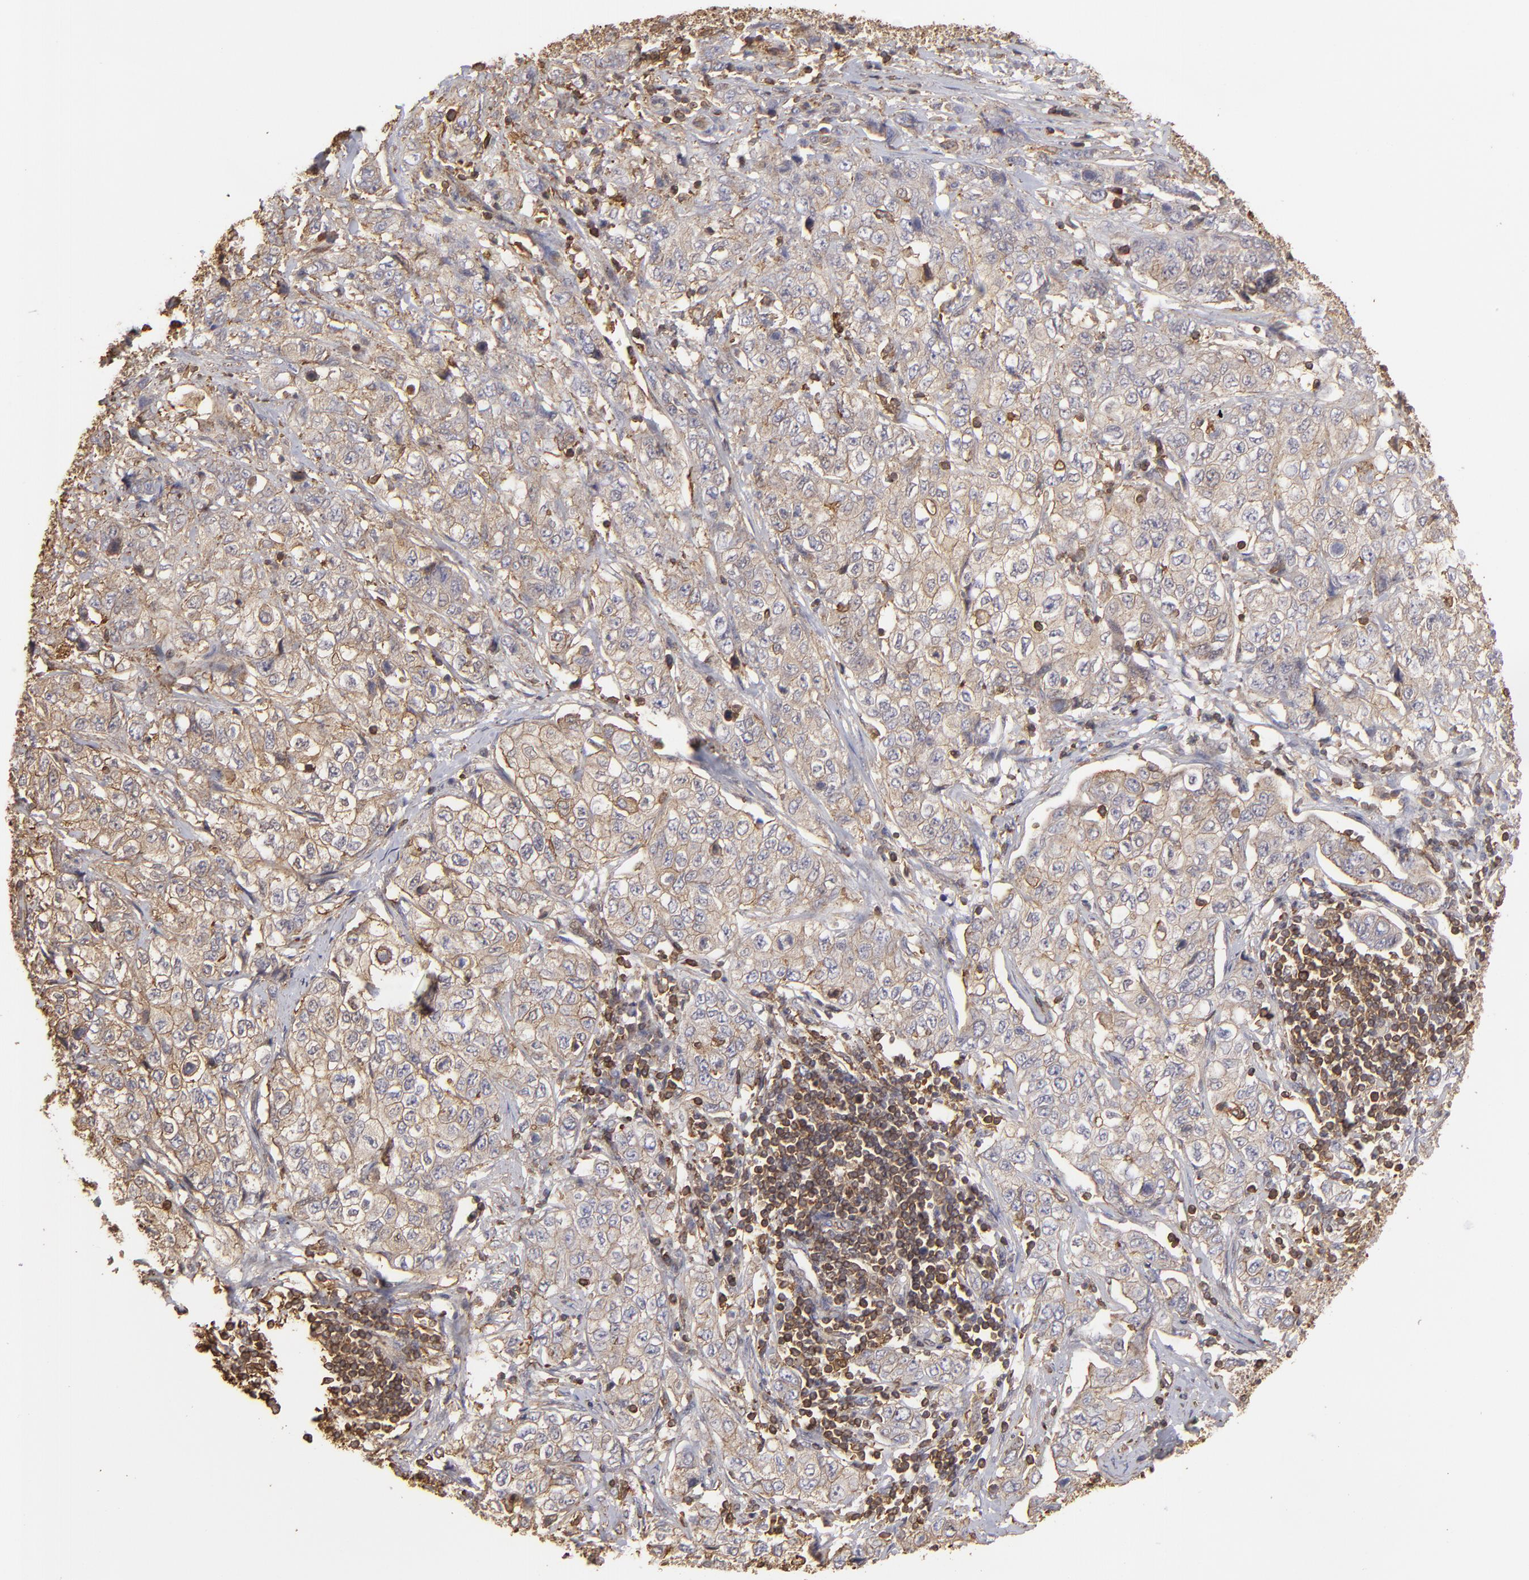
{"staining": {"intensity": "weak", "quantity": ">75%", "location": "cytoplasmic/membranous"}, "tissue": "stomach cancer", "cell_type": "Tumor cells", "image_type": "cancer", "snomed": [{"axis": "morphology", "description": "Adenocarcinoma, NOS"}, {"axis": "topography", "description": "Stomach"}], "caption": "A high-resolution micrograph shows IHC staining of stomach adenocarcinoma, which displays weak cytoplasmic/membranous expression in approximately >75% of tumor cells. Nuclei are stained in blue.", "gene": "ACTB", "patient": {"sex": "male", "age": 48}}